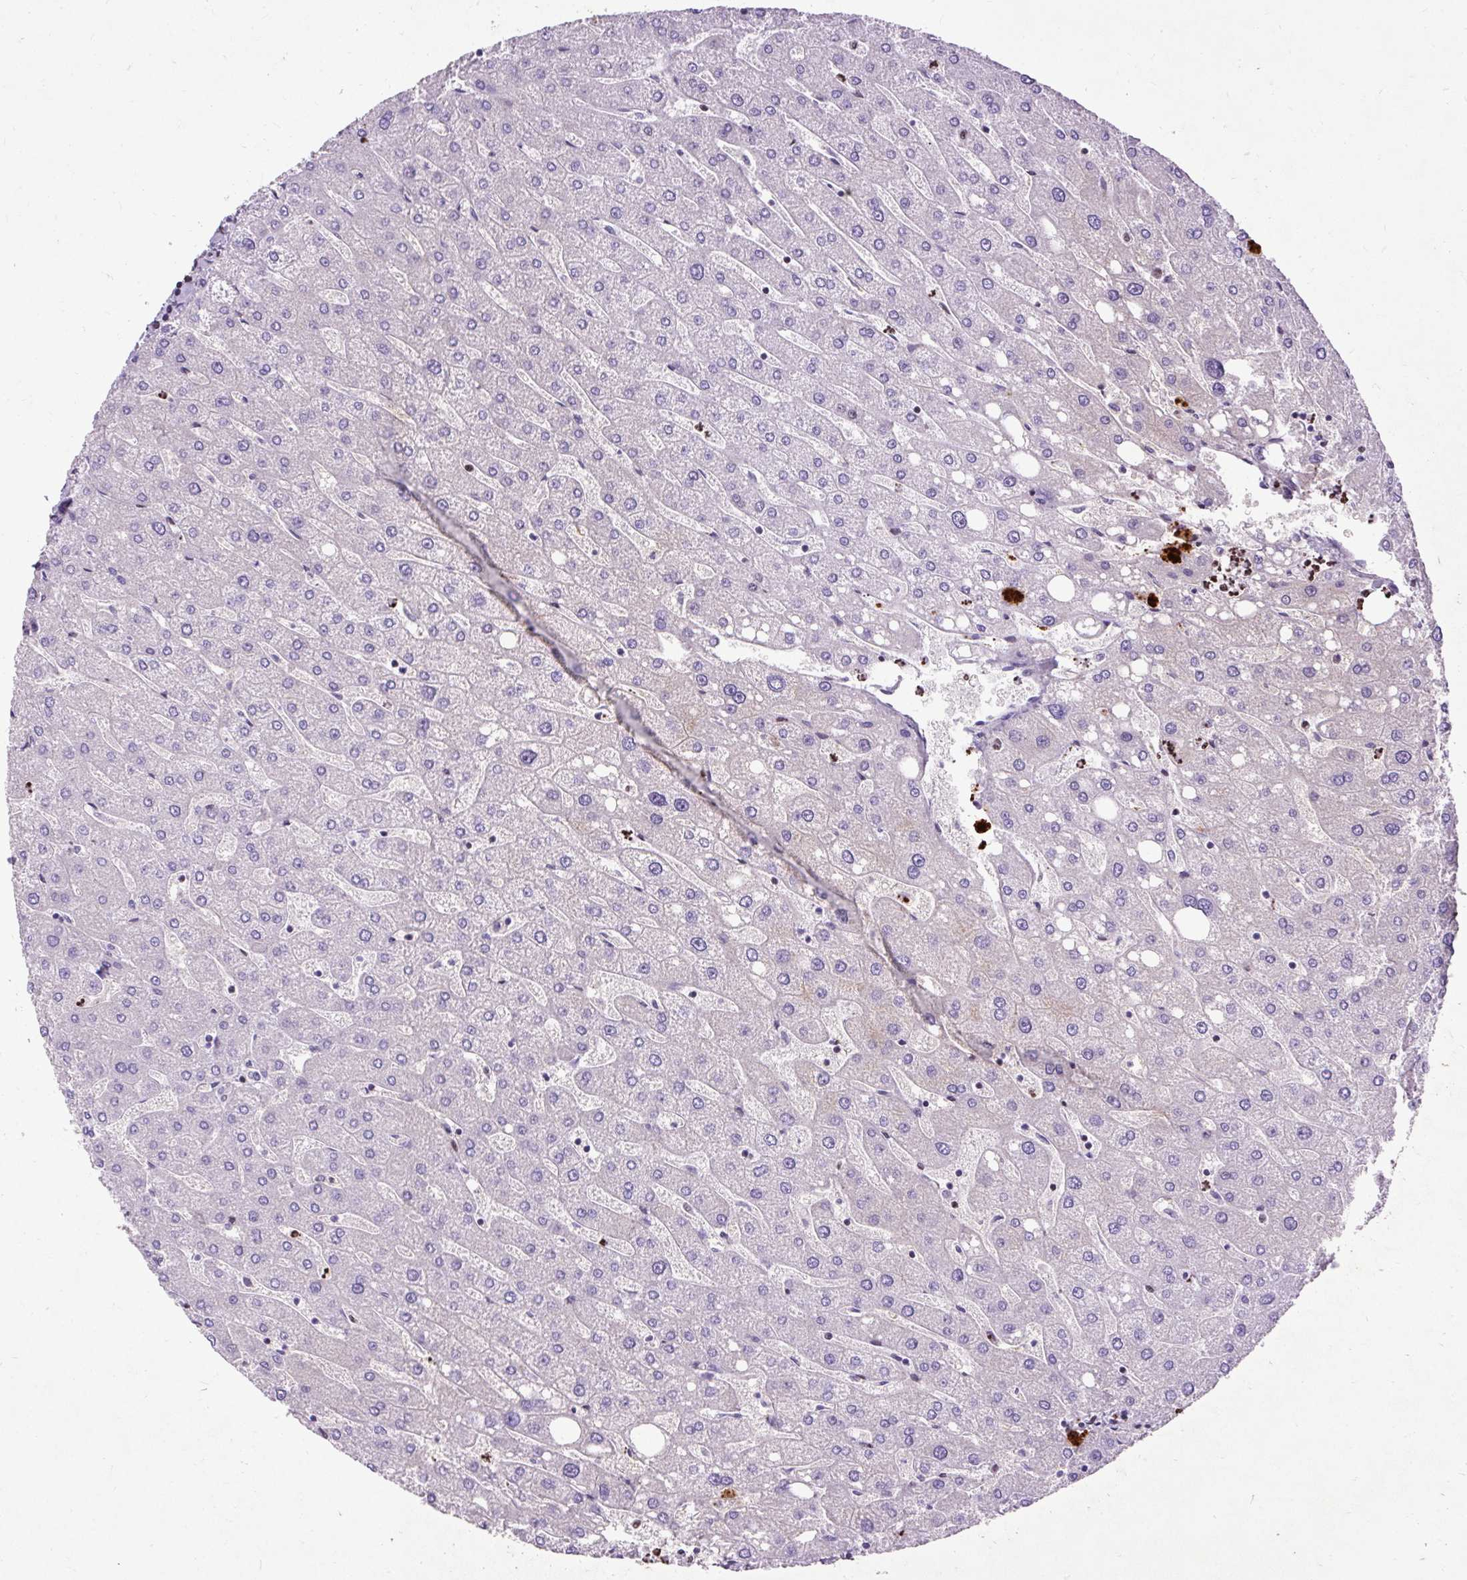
{"staining": {"intensity": "negative", "quantity": "none", "location": "none"}, "tissue": "liver", "cell_type": "Cholangiocytes", "image_type": "normal", "snomed": [{"axis": "morphology", "description": "Normal tissue, NOS"}, {"axis": "topography", "description": "Liver"}], "caption": "Immunohistochemistry histopathology image of unremarkable liver stained for a protein (brown), which shows no positivity in cholangiocytes. (IHC, brightfield microscopy, high magnification).", "gene": "SPC24", "patient": {"sex": "male", "age": 67}}